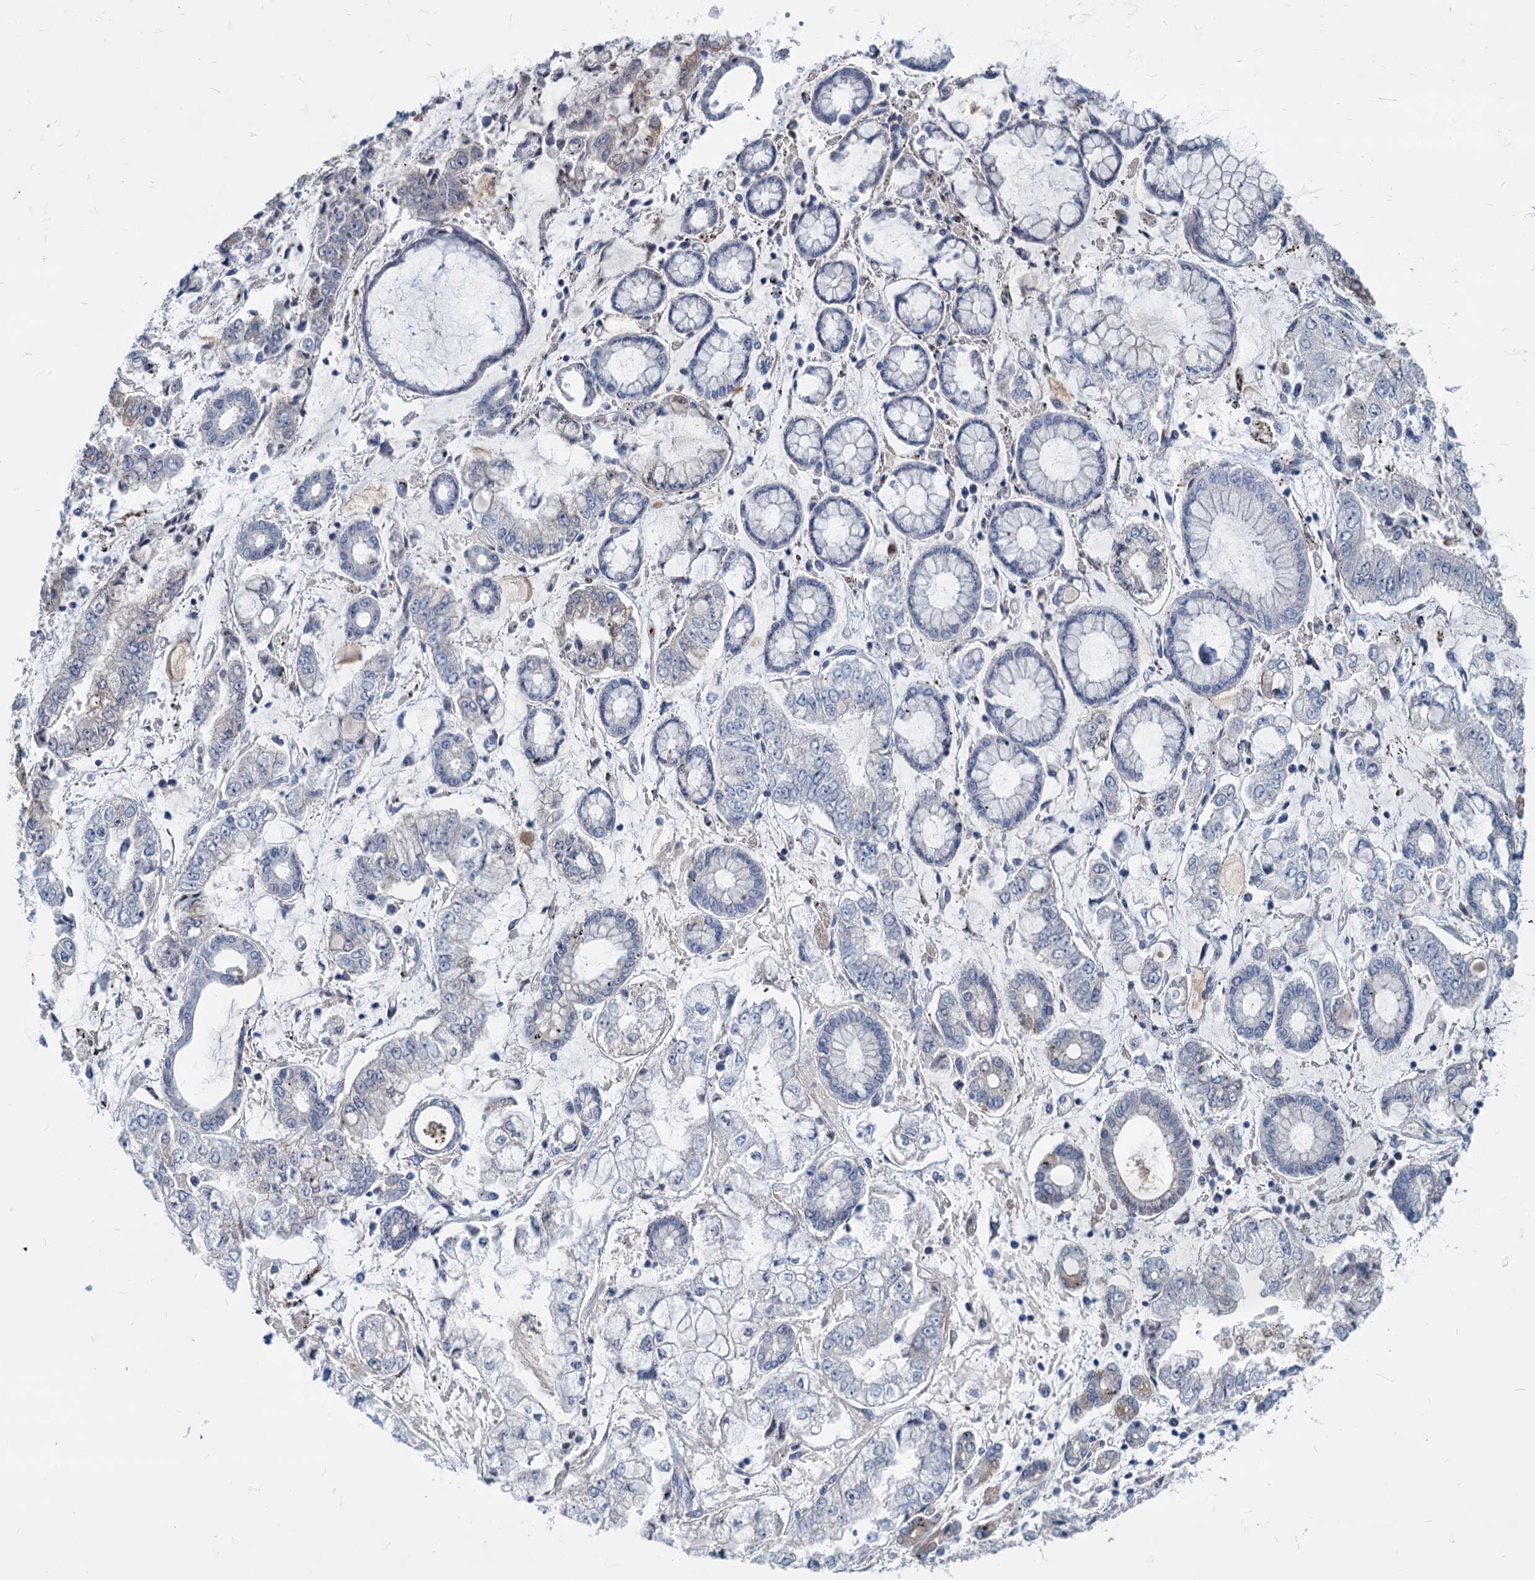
{"staining": {"intensity": "weak", "quantity": "<25%", "location": "cytoplasmic/membranous"}, "tissue": "stomach cancer", "cell_type": "Tumor cells", "image_type": "cancer", "snomed": [{"axis": "morphology", "description": "Adenocarcinoma, NOS"}, {"axis": "topography", "description": "Stomach"}], "caption": "Tumor cells show no significant staining in stomach adenocarcinoma. (Brightfield microscopy of DAB immunohistochemistry at high magnification).", "gene": "GSTM3", "patient": {"sex": "male", "age": 76}}